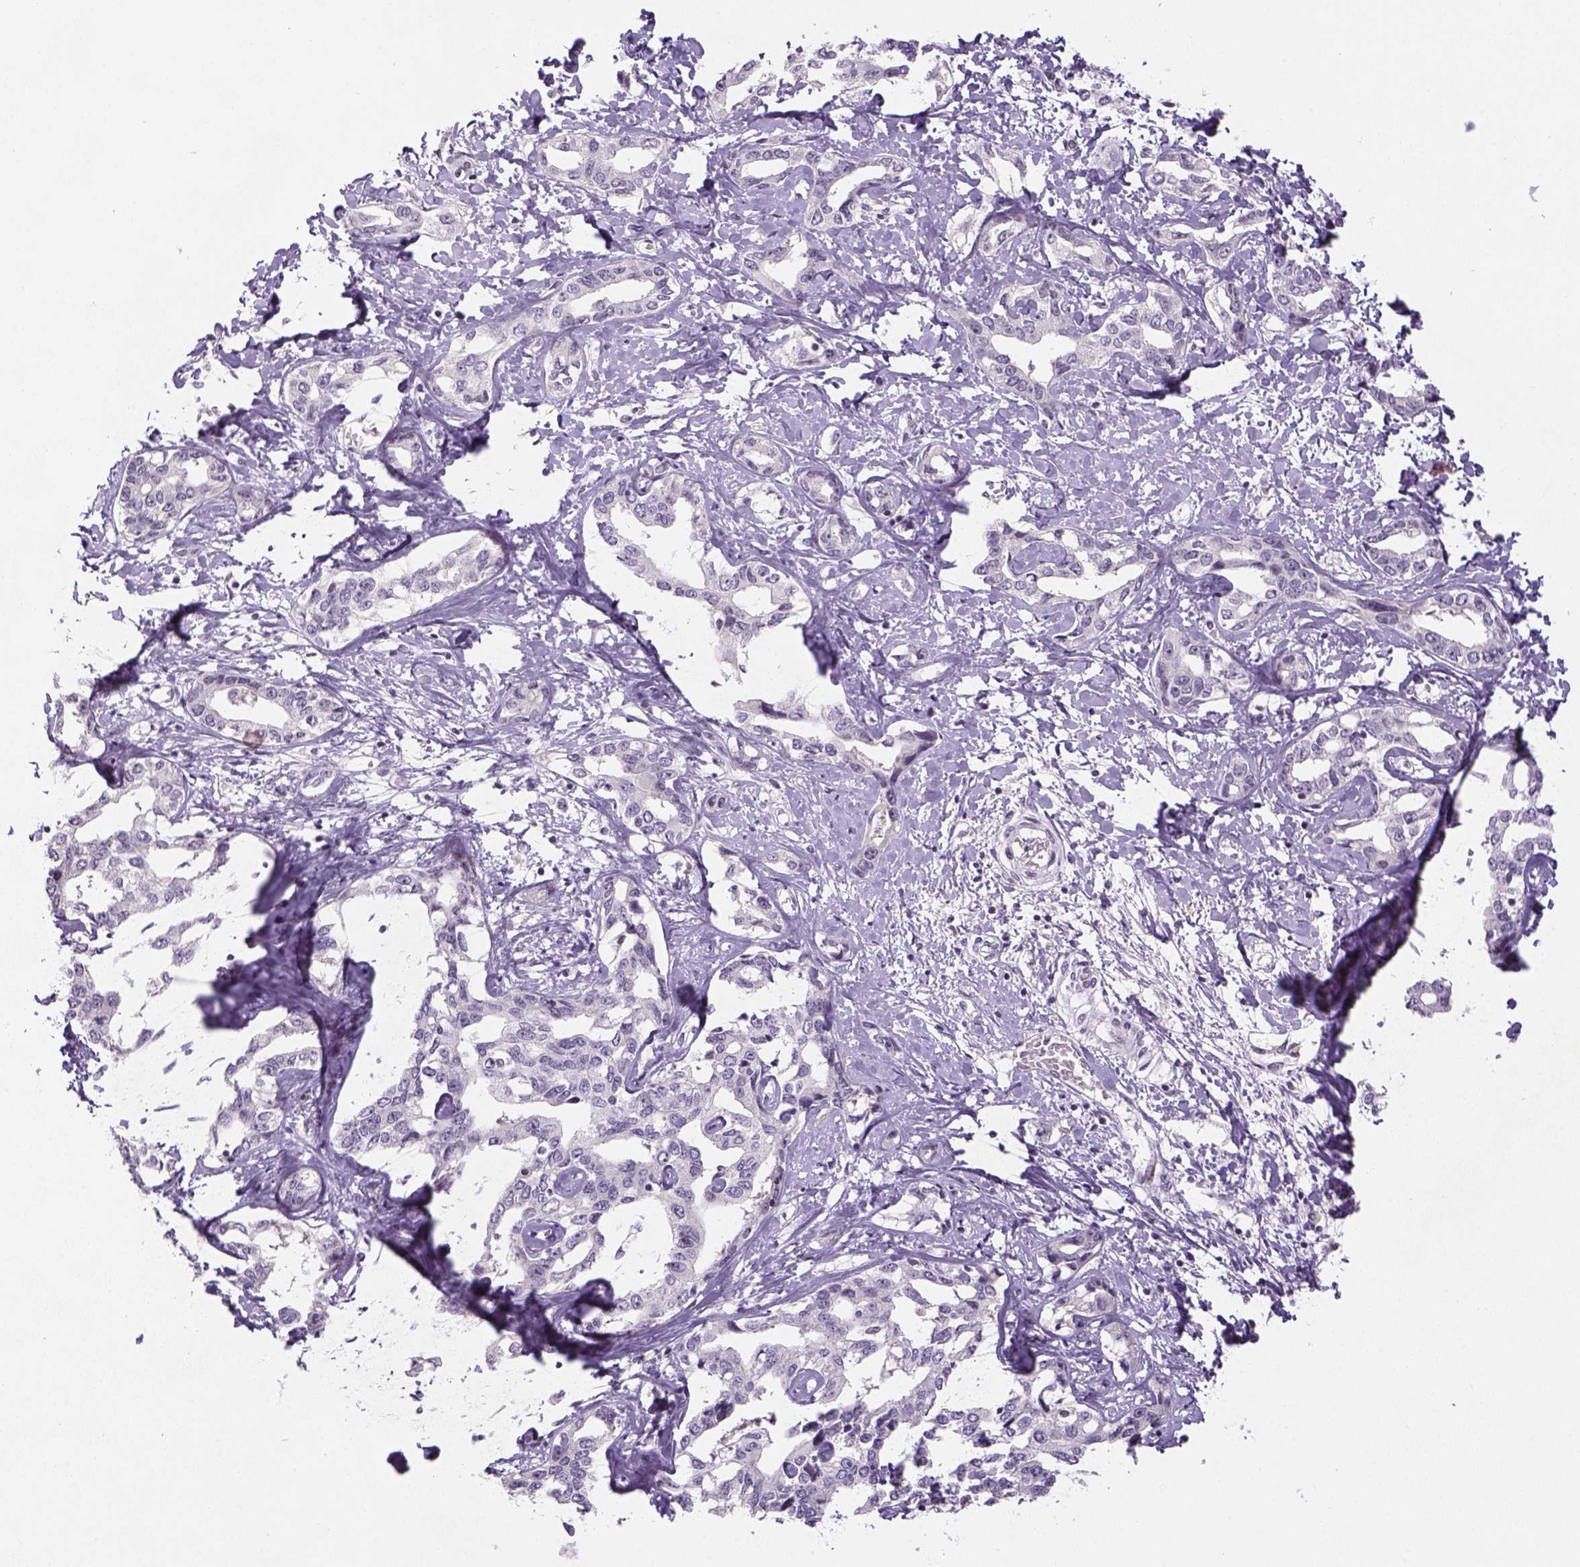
{"staining": {"intensity": "negative", "quantity": "none", "location": "none"}, "tissue": "liver cancer", "cell_type": "Tumor cells", "image_type": "cancer", "snomed": [{"axis": "morphology", "description": "Cholangiocarcinoma"}, {"axis": "topography", "description": "Liver"}], "caption": "A histopathology image of liver cancer (cholangiocarcinoma) stained for a protein demonstrates no brown staining in tumor cells. The staining is performed using DAB brown chromogen with nuclei counter-stained in using hematoxylin.", "gene": "MAGEB3", "patient": {"sex": "male", "age": 59}}